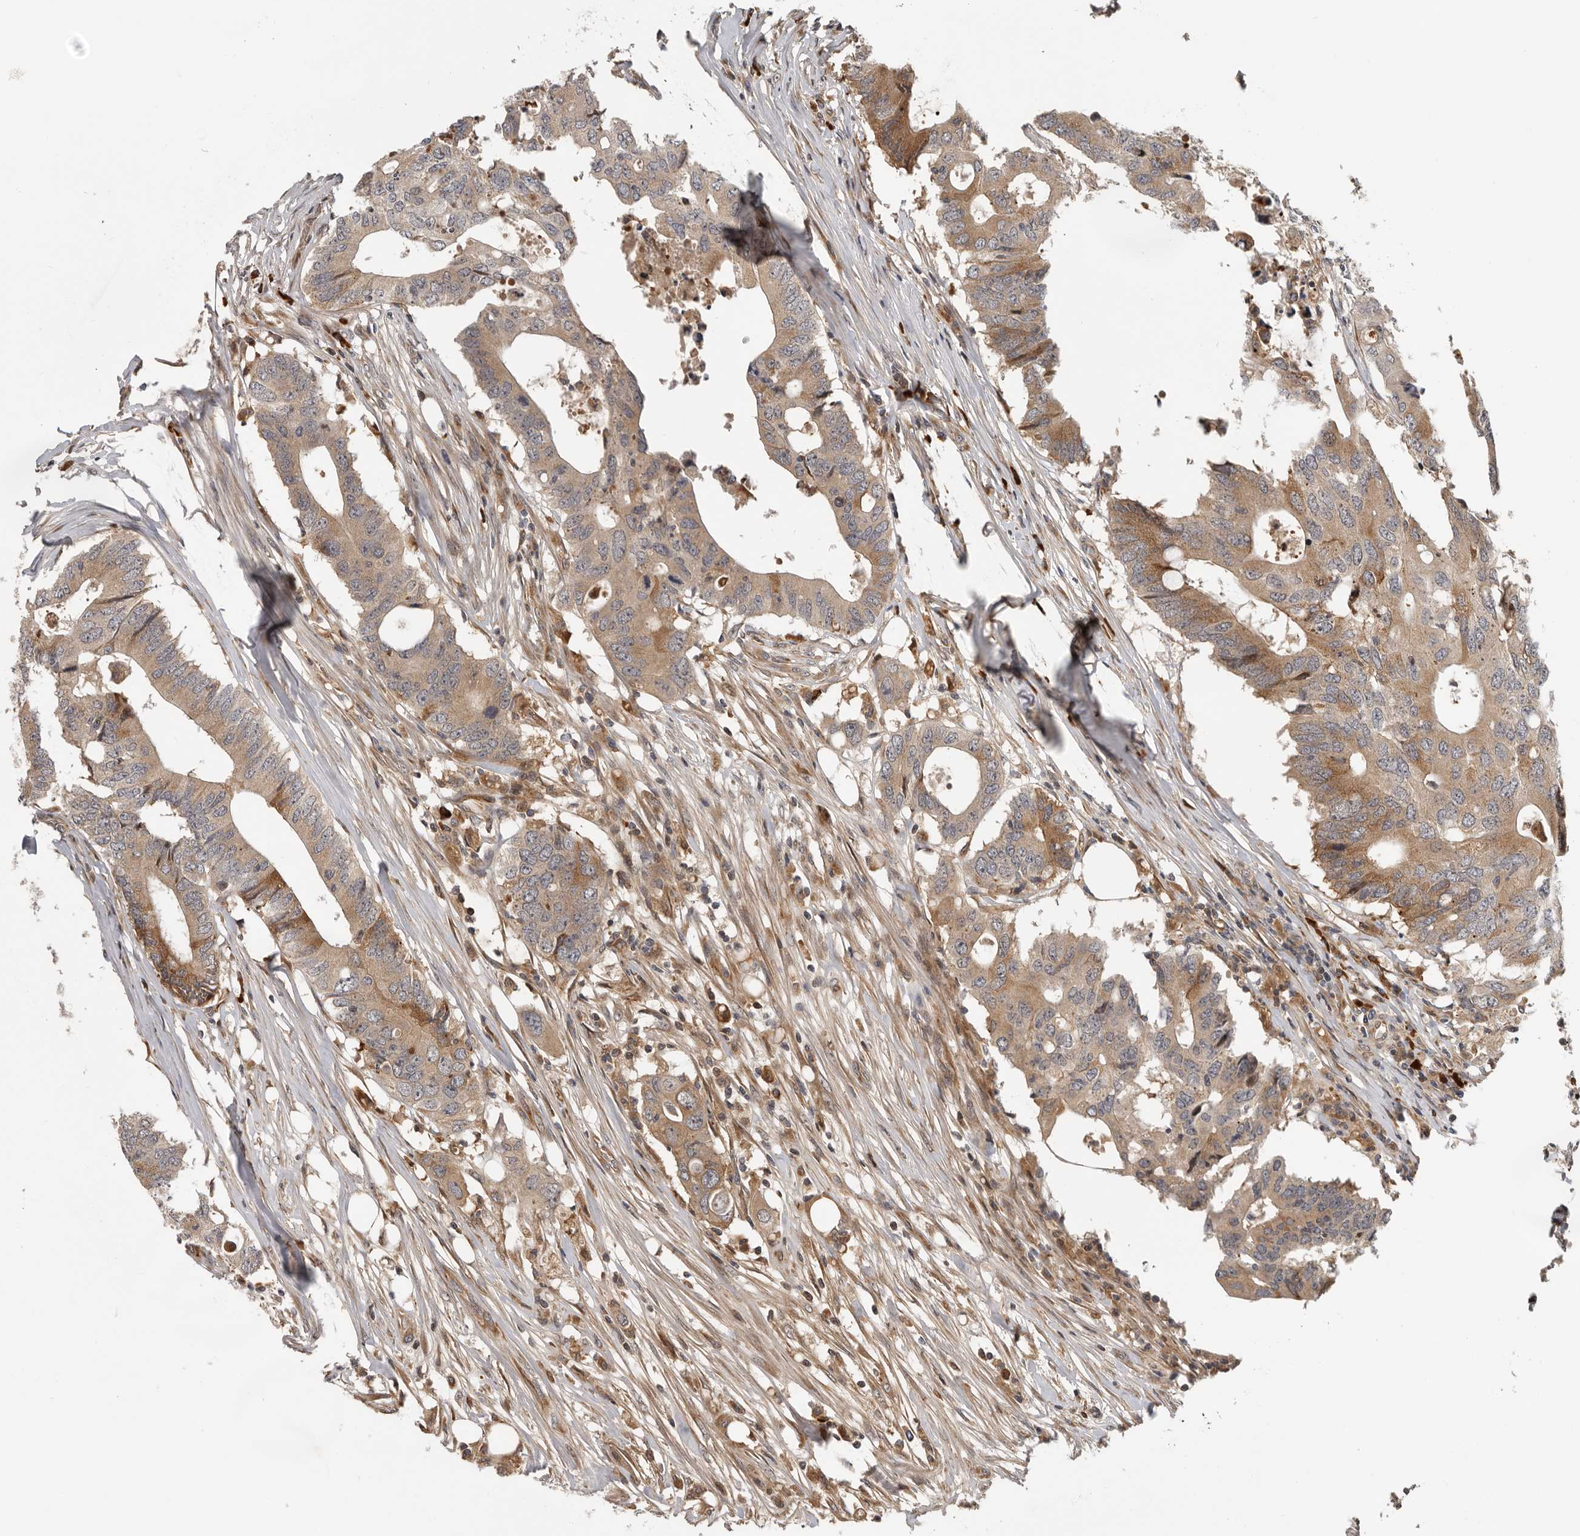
{"staining": {"intensity": "moderate", "quantity": ">75%", "location": "cytoplasmic/membranous"}, "tissue": "colorectal cancer", "cell_type": "Tumor cells", "image_type": "cancer", "snomed": [{"axis": "morphology", "description": "Adenocarcinoma, NOS"}, {"axis": "topography", "description": "Colon"}], "caption": "About >75% of tumor cells in colorectal adenocarcinoma reveal moderate cytoplasmic/membranous protein expression as visualized by brown immunohistochemical staining.", "gene": "RNF157", "patient": {"sex": "male", "age": 71}}